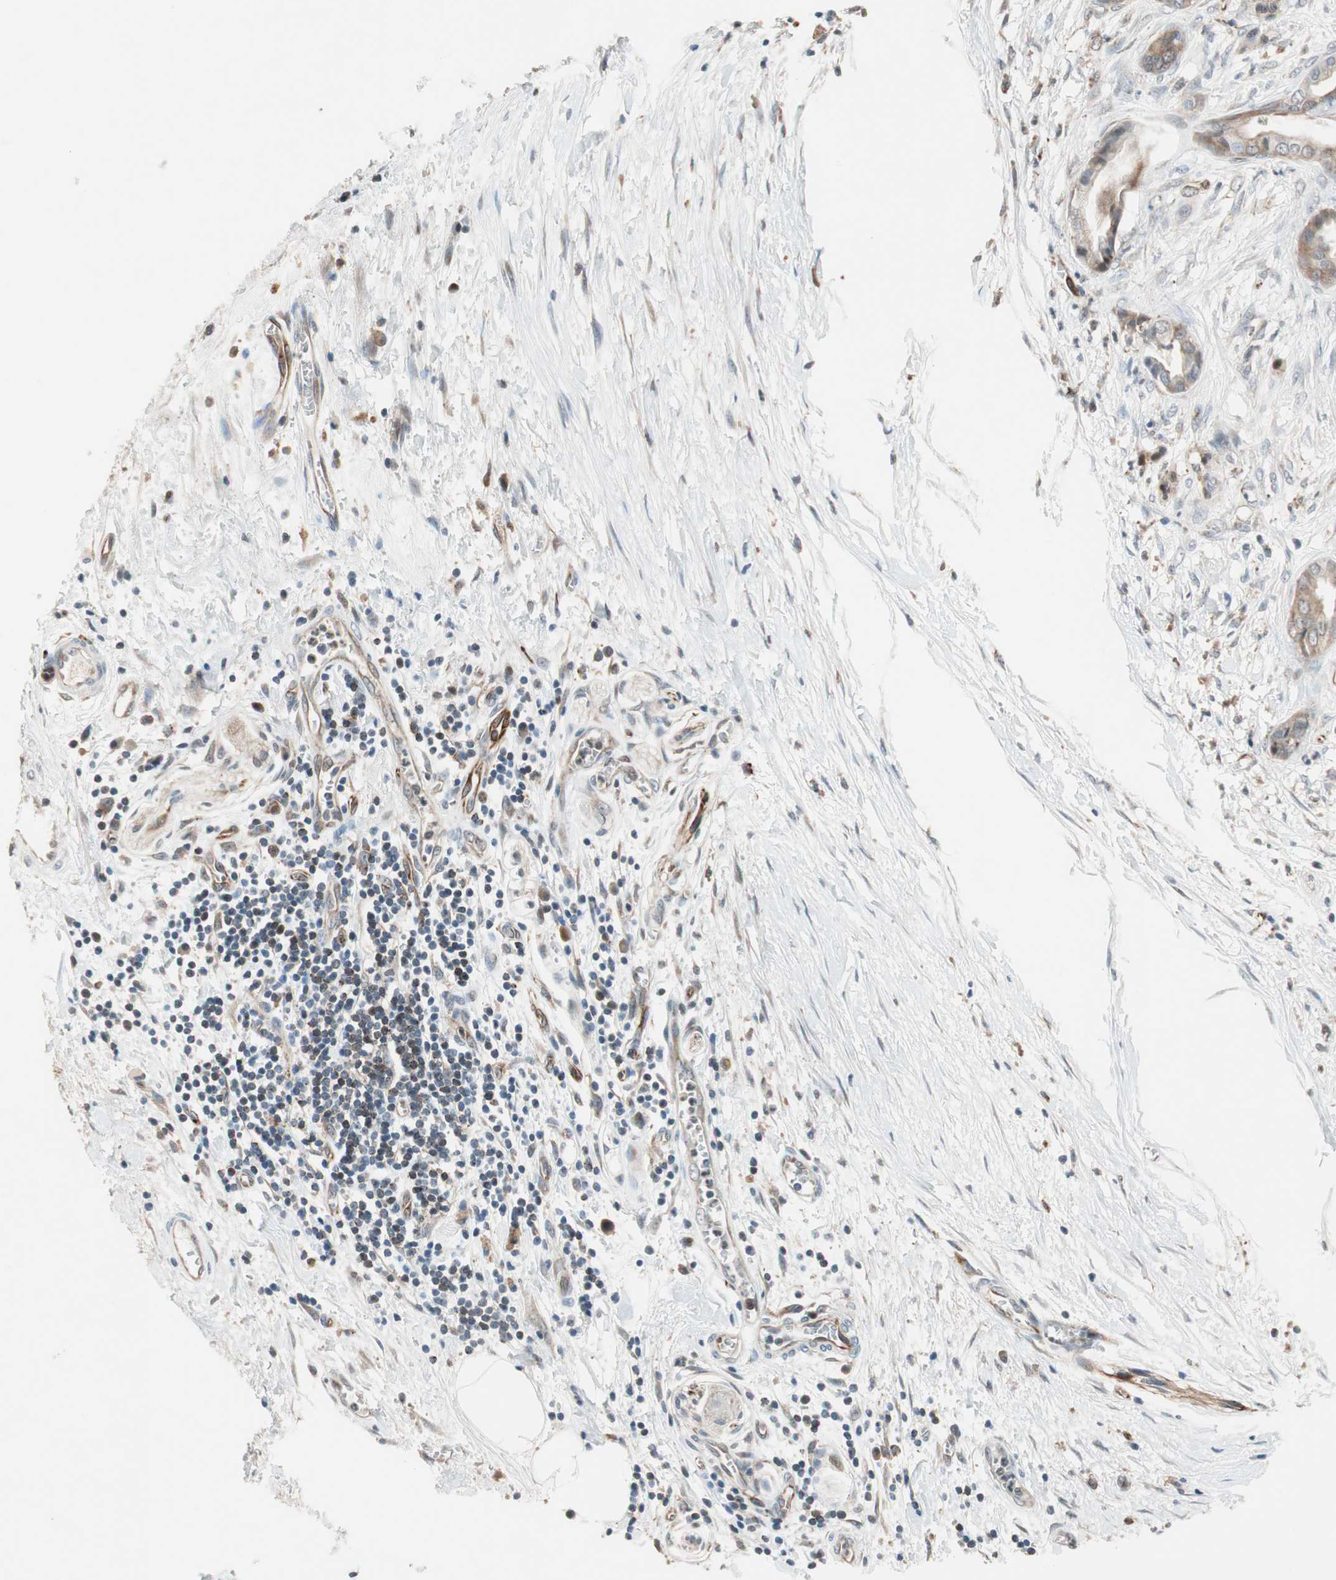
{"staining": {"intensity": "weak", "quantity": ">75%", "location": "cytoplasmic/membranous"}, "tissue": "pancreatic cancer", "cell_type": "Tumor cells", "image_type": "cancer", "snomed": [{"axis": "morphology", "description": "Adenocarcinoma, NOS"}, {"axis": "topography", "description": "Pancreas"}], "caption": "Human adenocarcinoma (pancreatic) stained for a protein (brown) exhibits weak cytoplasmic/membranous positive expression in about >75% of tumor cells.", "gene": "PIK3R3", "patient": {"sex": "male", "age": 59}}